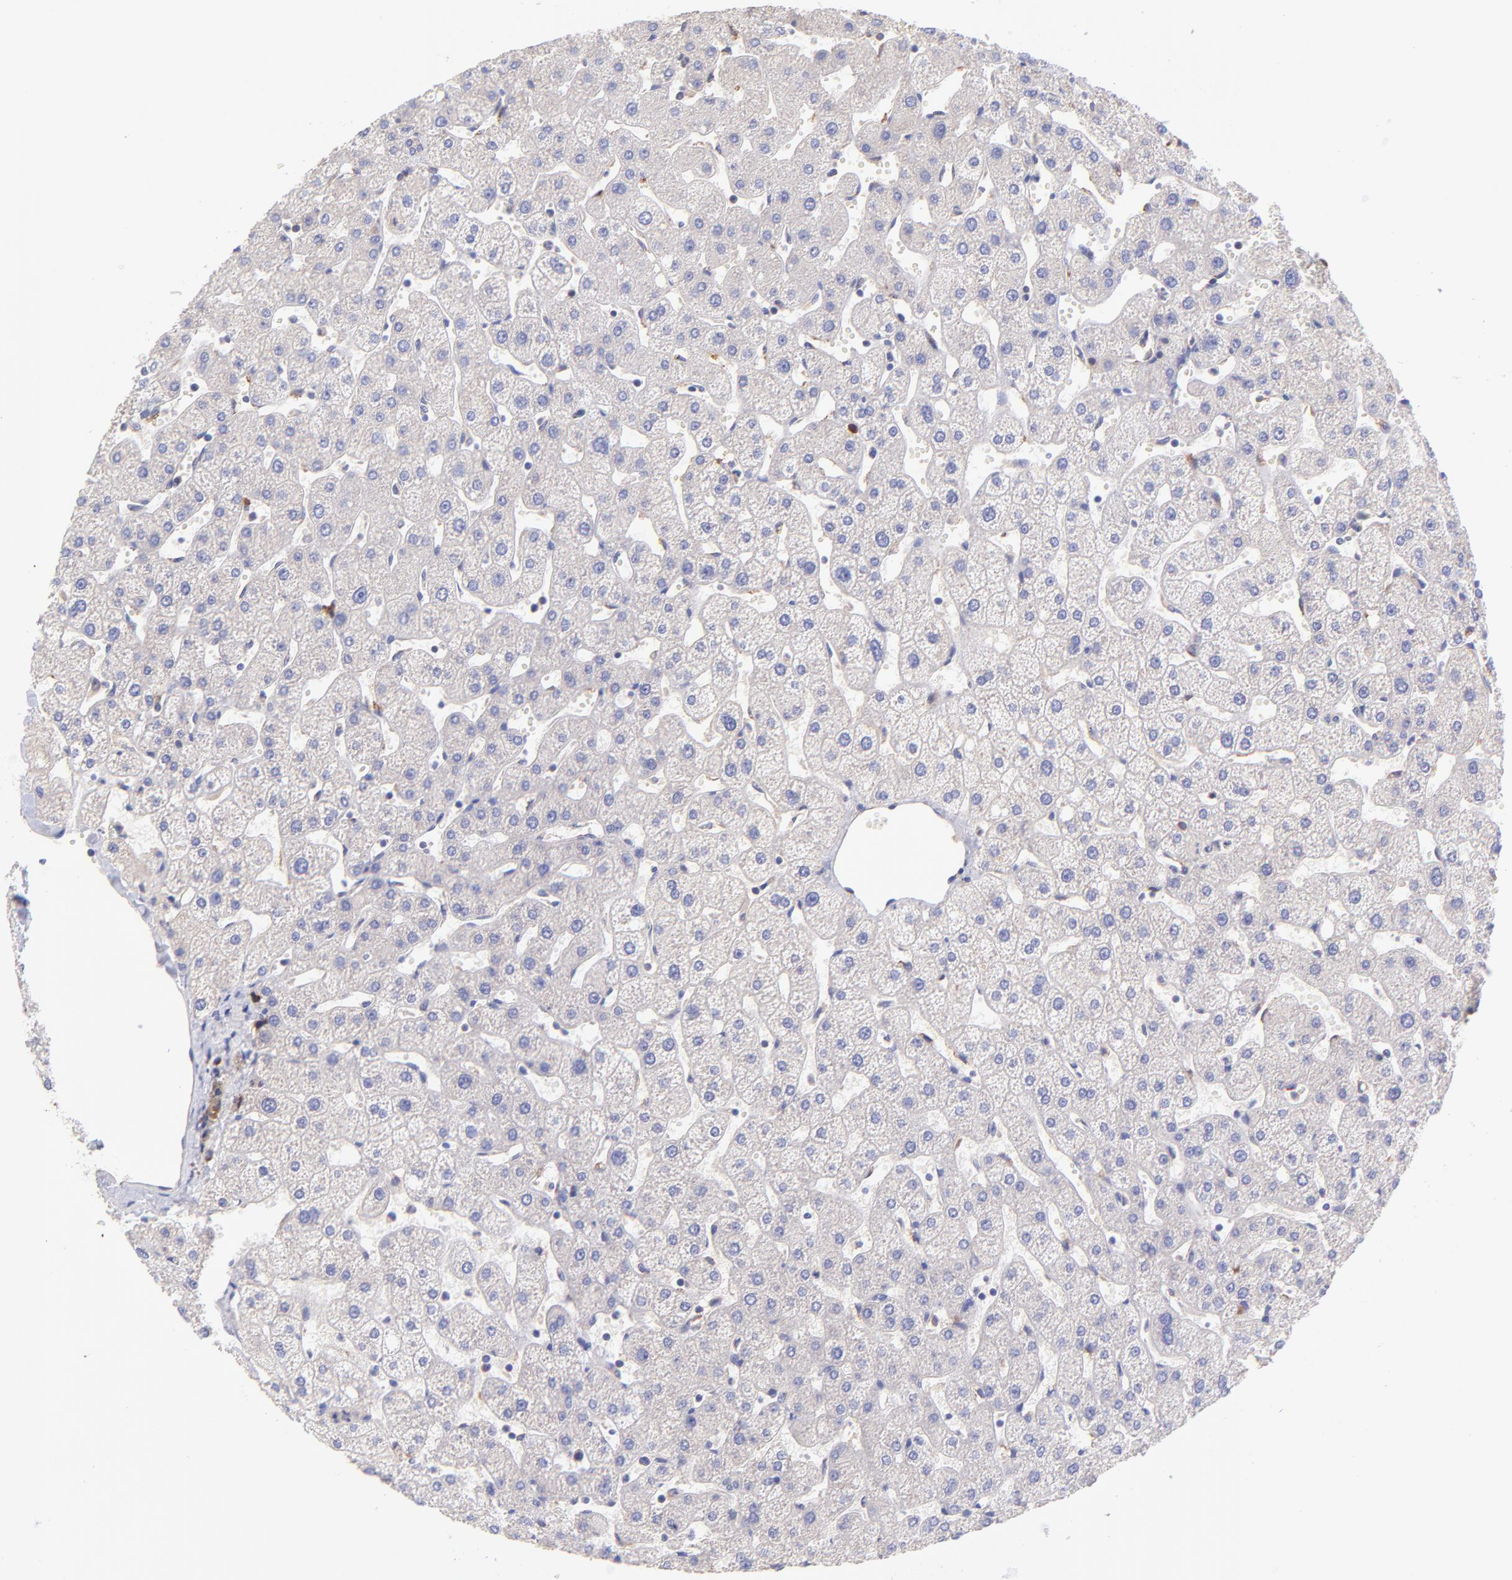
{"staining": {"intensity": "negative", "quantity": "none", "location": "none"}, "tissue": "liver", "cell_type": "Cholangiocytes", "image_type": "normal", "snomed": [{"axis": "morphology", "description": "Normal tissue, NOS"}, {"axis": "topography", "description": "Liver"}], "caption": "Immunohistochemistry (IHC) photomicrograph of unremarkable liver: liver stained with DAB reveals no significant protein expression in cholangiocytes.", "gene": "PREX1", "patient": {"sex": "male", "age": 67}}